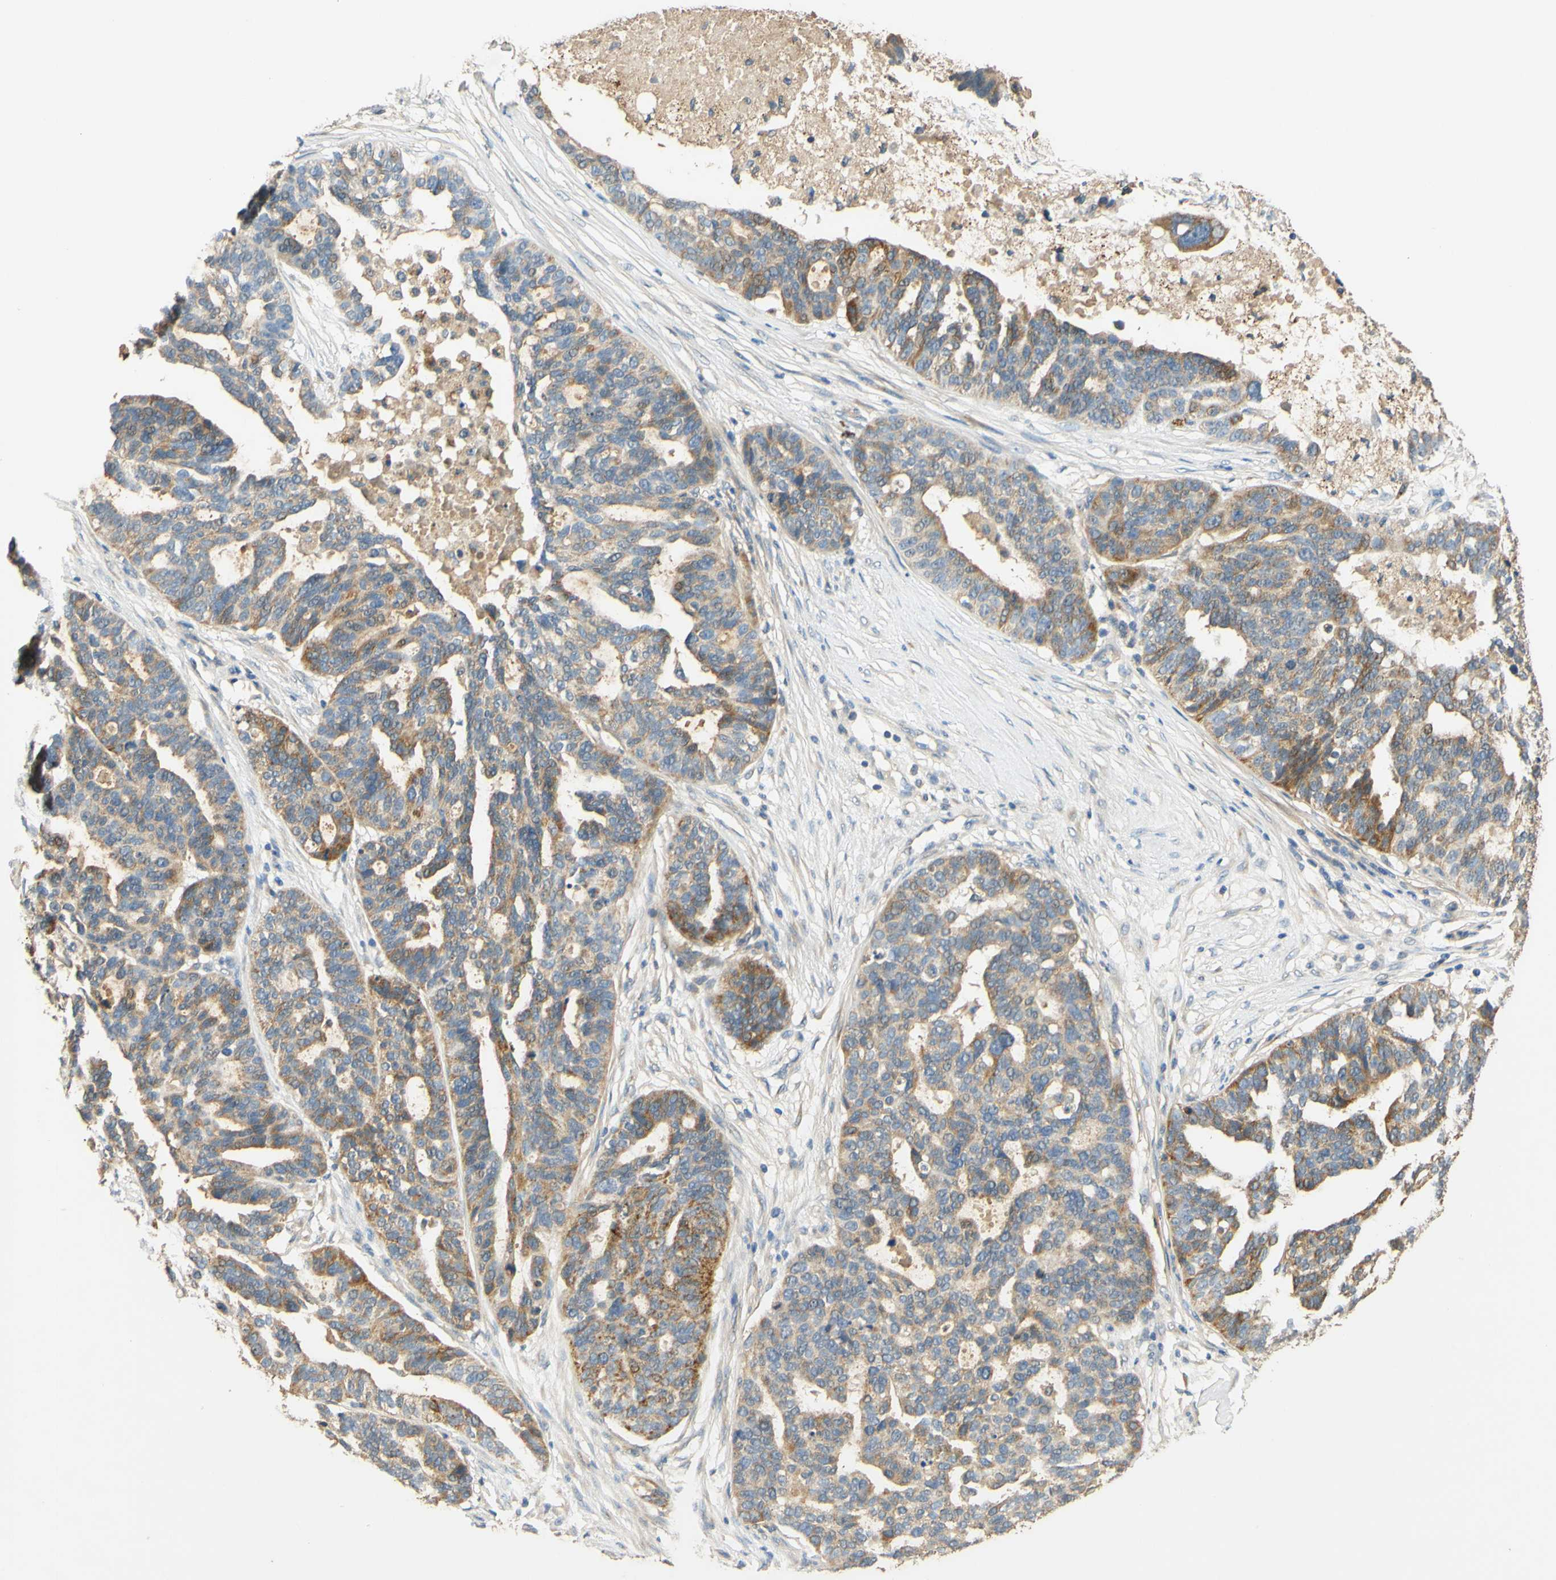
{"staining": {"intensity": "moderate", "quantity": ">75%", "location": "cytoplasmic/membranous"}, "tissue": "ovarian cancer", "cell_type": "Tumor cells", "image_type": "cancer", "snomed": [{"axis": "morphology", "description": "Cystadenocarcinoma, serous, NOS"}, {"axis": "topography", "description": "Ovary"}], "caption": "This is a micrograph of immunohistochemistry staining of ovarian serous cystadenocarcinoma, which shows moderate positivity in the cytoplasmic/membranous of tumor cells.", "gene": "ENTREP2", "patient": {"sex": "female", "age": 59}}